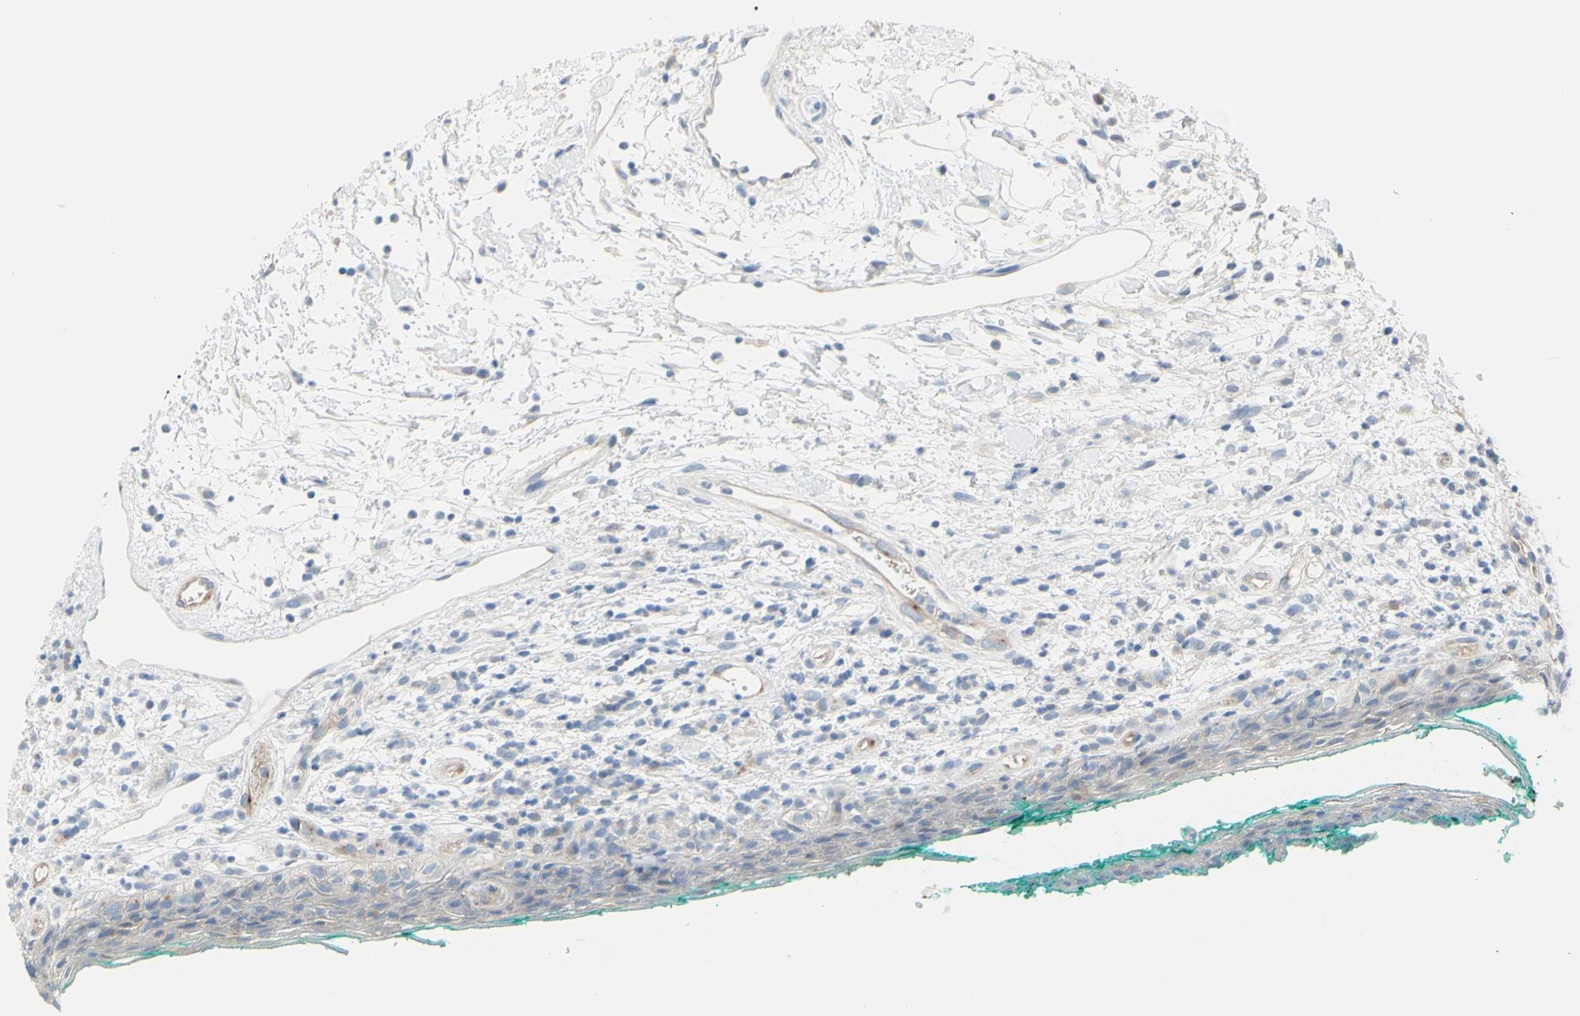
{"staining": {"intensity": "weak", "quantity": ">75%", "location": "cytoplasmic/membranous"}, "tissue": "oral mucosa", "cell_type": "Squamous epithelial cells", "image_type": "normal", "snomed": [{"axis": "morphology", "description": "Normal tissue, NOS"}, {"axis": "topography", "description": "Skeletal muscle"}, {"axis": "topography", "description": "Oral tissue"}, {"axis": "topography", "description": "Peripheral nerve tissue"}], "caption": "The image reveals a brown stain indicating the presence of a protein in the cytoplasmic/membranous of squamous epithelial cells in oral mucosa.", "gene": "FRMD4B", "patient": {"sex": "female", "age": 84}}